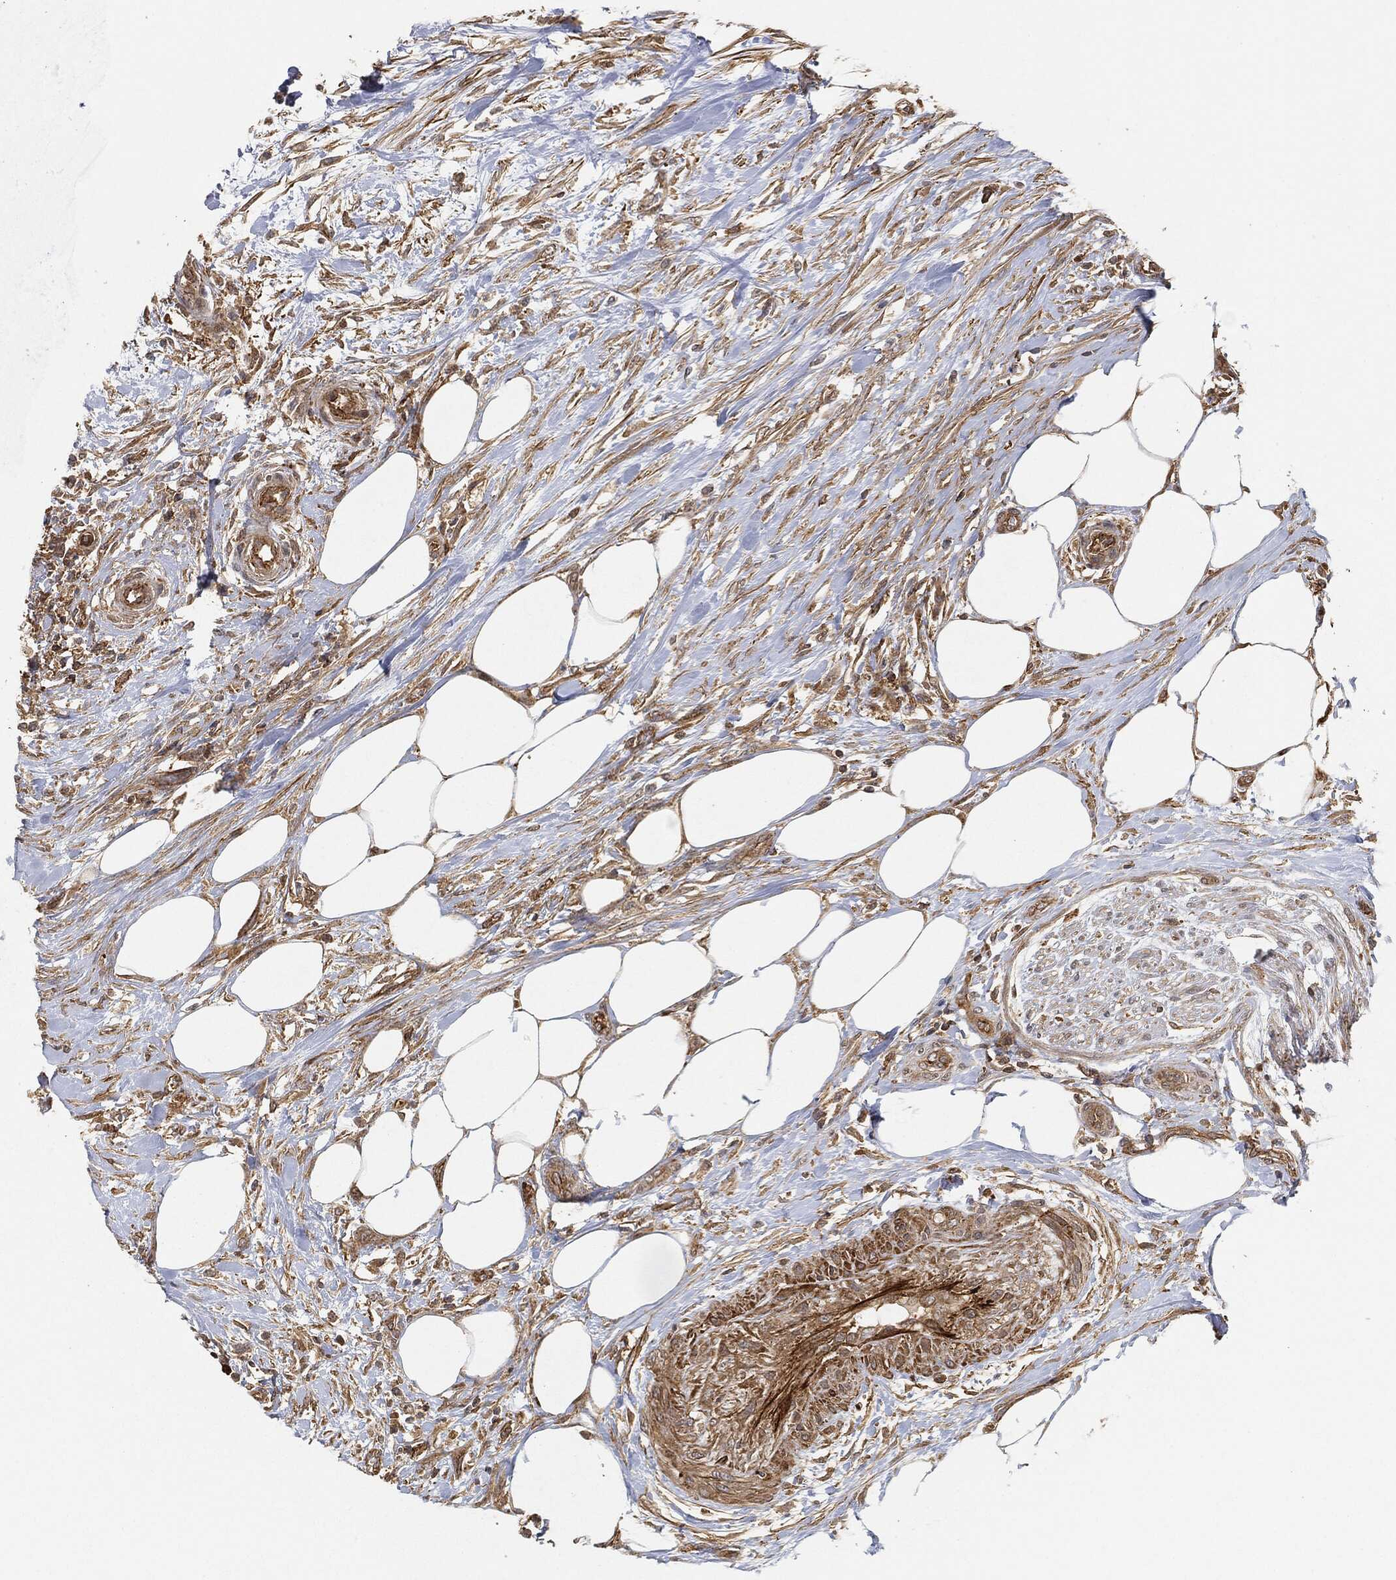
{"staining": {"intensity": "moderate", "quantity": ">75%", "location": "cytoplasmic/membranous"}, "tissue": "urothelial cancer", "cell_type": "Tumor cells", "image_type": "cancer", "snomed": [{"axis": "morphology", "description": "Urothelial carcinoma, High grade"}, {"axis": "topography", "description": "Urinary bladder"}], "caption": "Immunohistochemistry (IHC) (DAB) staining of human urothelial cancer reveals moderate cytoplasmic/membranous protein expression in about >75% of tumor cells.", "gene": "TPT1", "patient": {"sex": "male", "age": 35}}